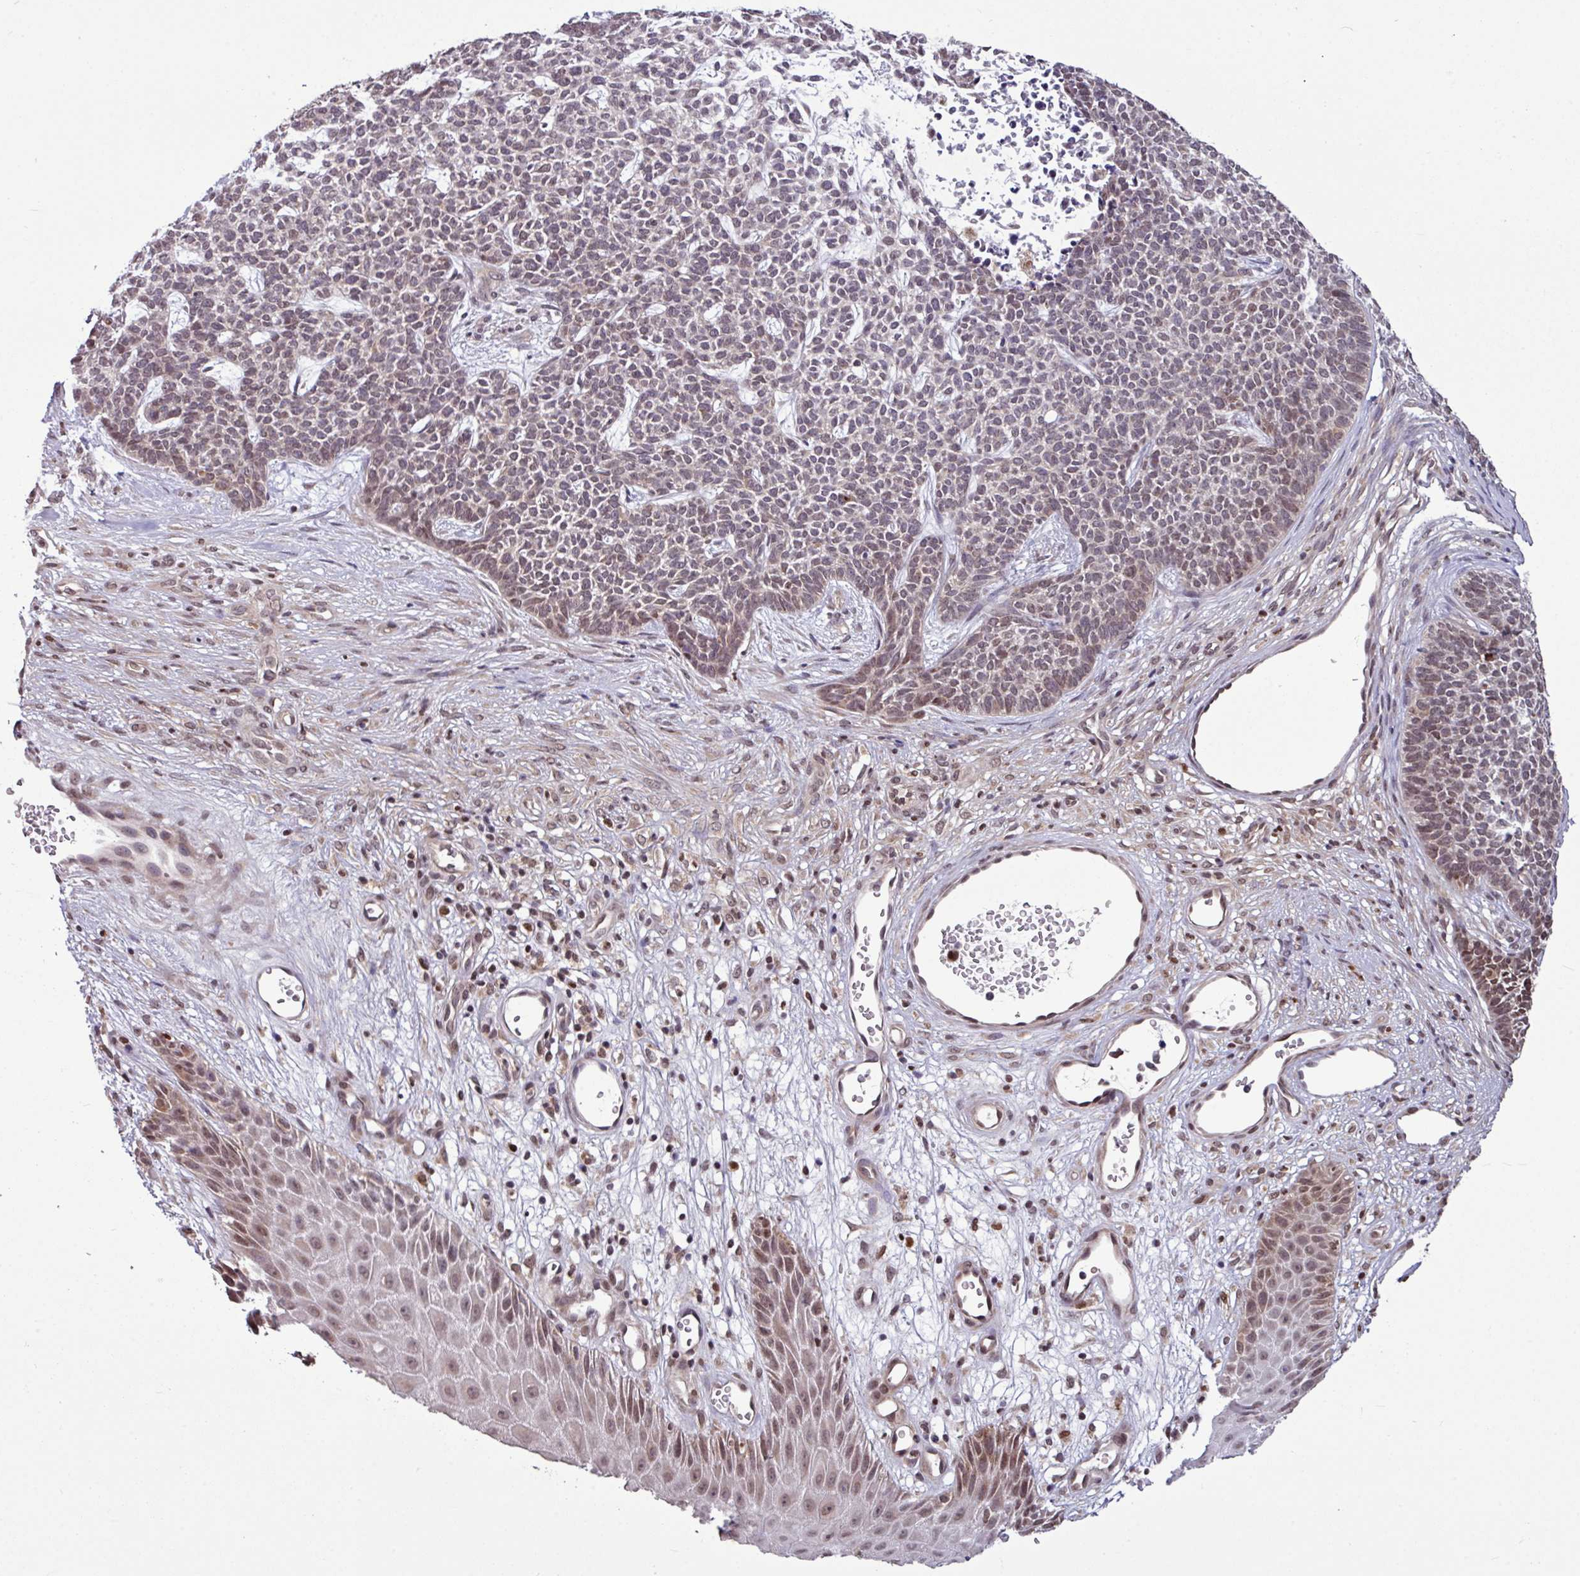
{"staining": {"intensity": "weak", "quantity": ">75%", "location": "cytoplasmic/membranous,nuclear"}, "tissue": "skin cancer", "cell_type": "Tumor cells", "image_type": "cancer", "snomed": [{"axis": "morphology", "description": "Basal cell carcinoma"}, {"axis": "topography", "description": "Skin"}], "caption": "Immunohistochemistry of basal cell carcinoma (skin) exhibits low levels of weak cytoplasmic/membranous and nuclear staining in about >75% of tumor cells. The staining was performed using DAB (3,3'-diaminobenzidine) to visualize the protein expression in brown, while the nuclei were stained in blue with hematoxylin (Magnification: 20x).", "gene": "SKIC2", "patient": {"sex": "female", "age": 84}}